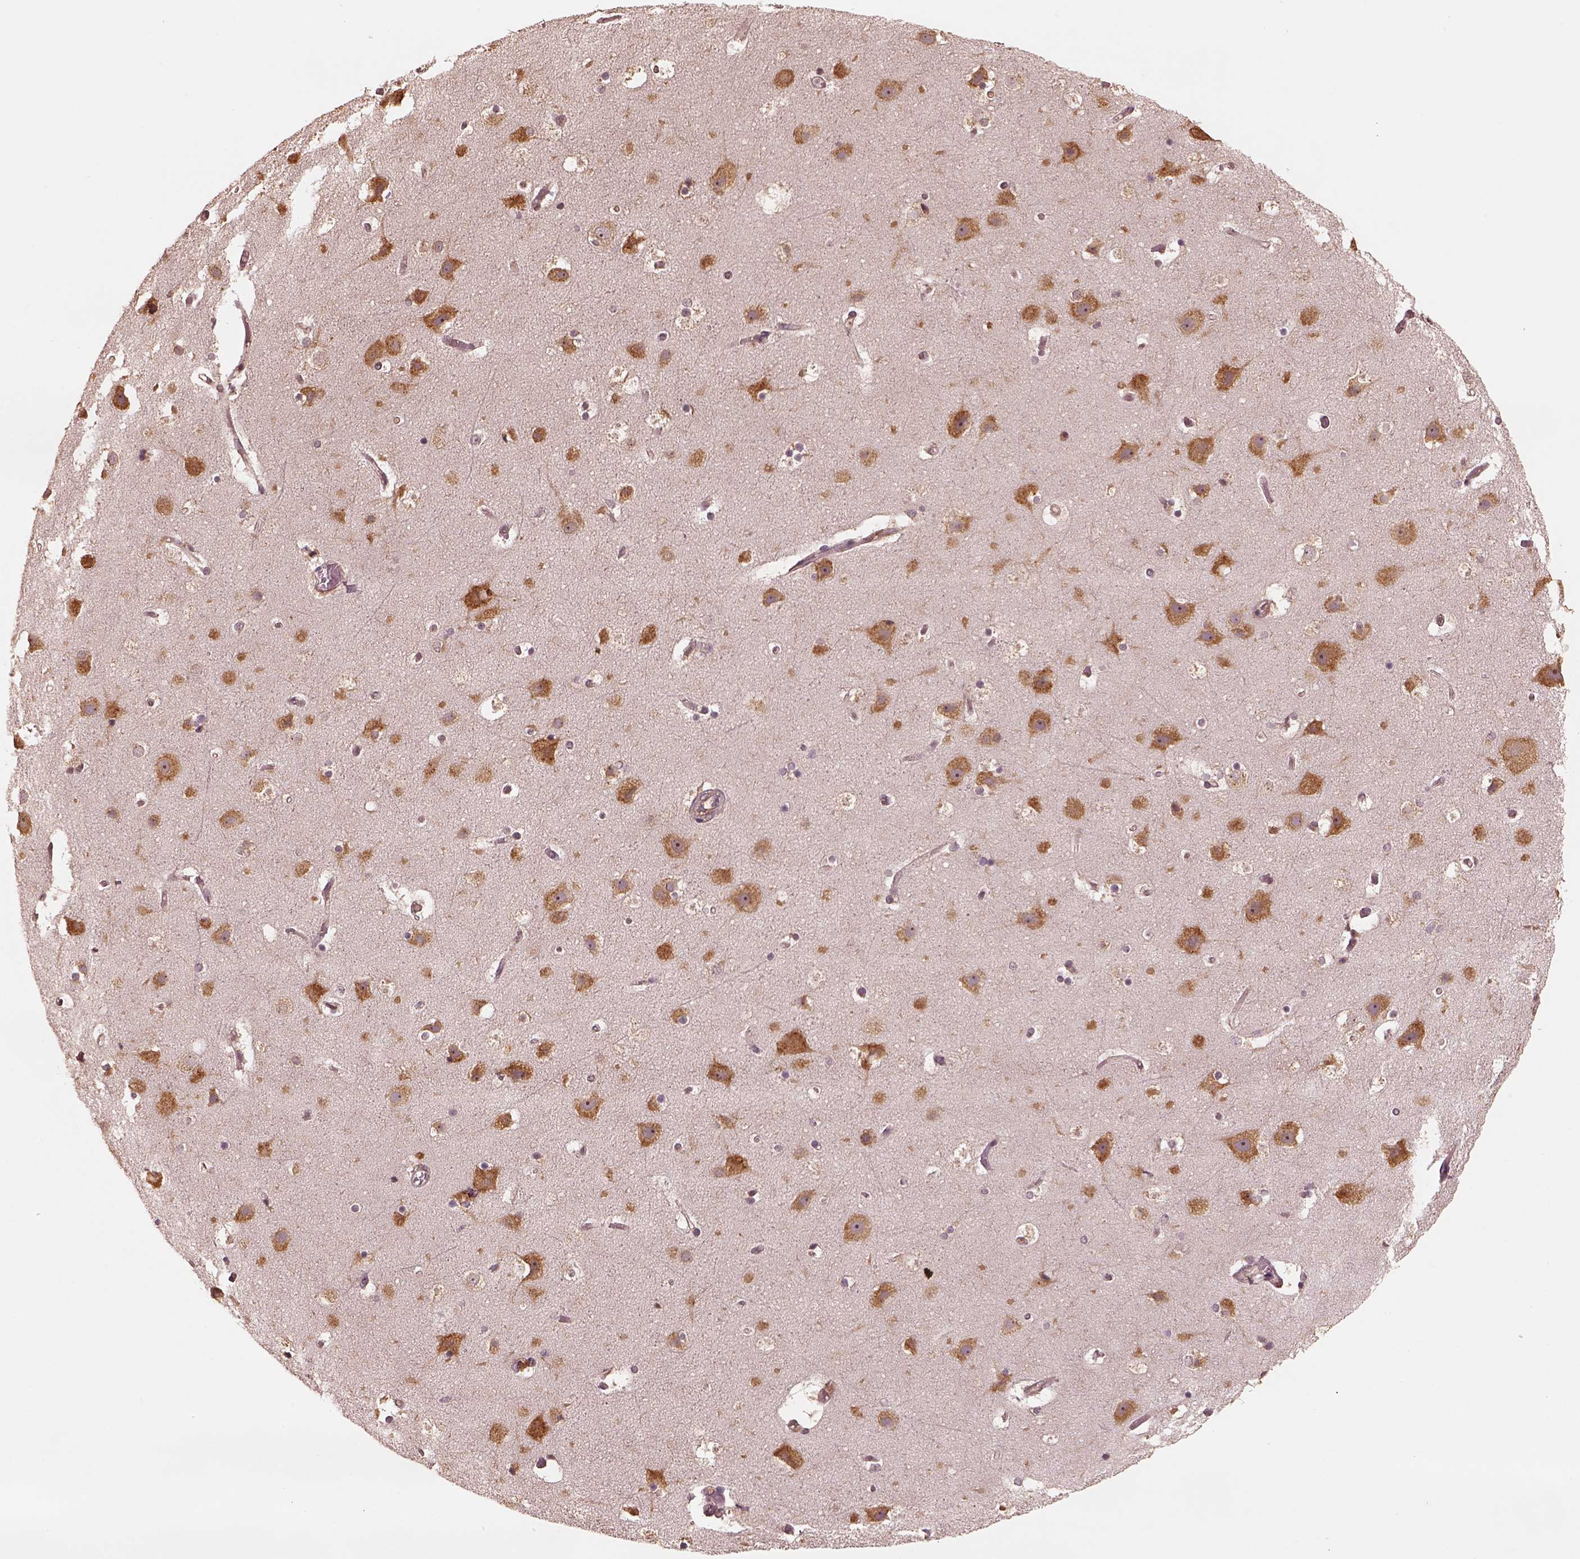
{"staining": {"intensity": "weak", "quantity": ">75%", "location": "cytoplasmic/membranous"}, "tissue": "cerebral cortex", "cell_type": "Endothelial cells", "image_type": "normal", "snomed": [{"axis": "morphology", "description": "Normal tissue, NOS"}, {"axis": "topography", "description": "Cerebral cortex"}], "caption": "Cerebral cortex stained with a brown dye exhibits weak cytoplasmic/membranous positive positivity in about >75% of endothelial cells.", "gene": "RPS5", "patient": {"sex": "female", "age": 52}}